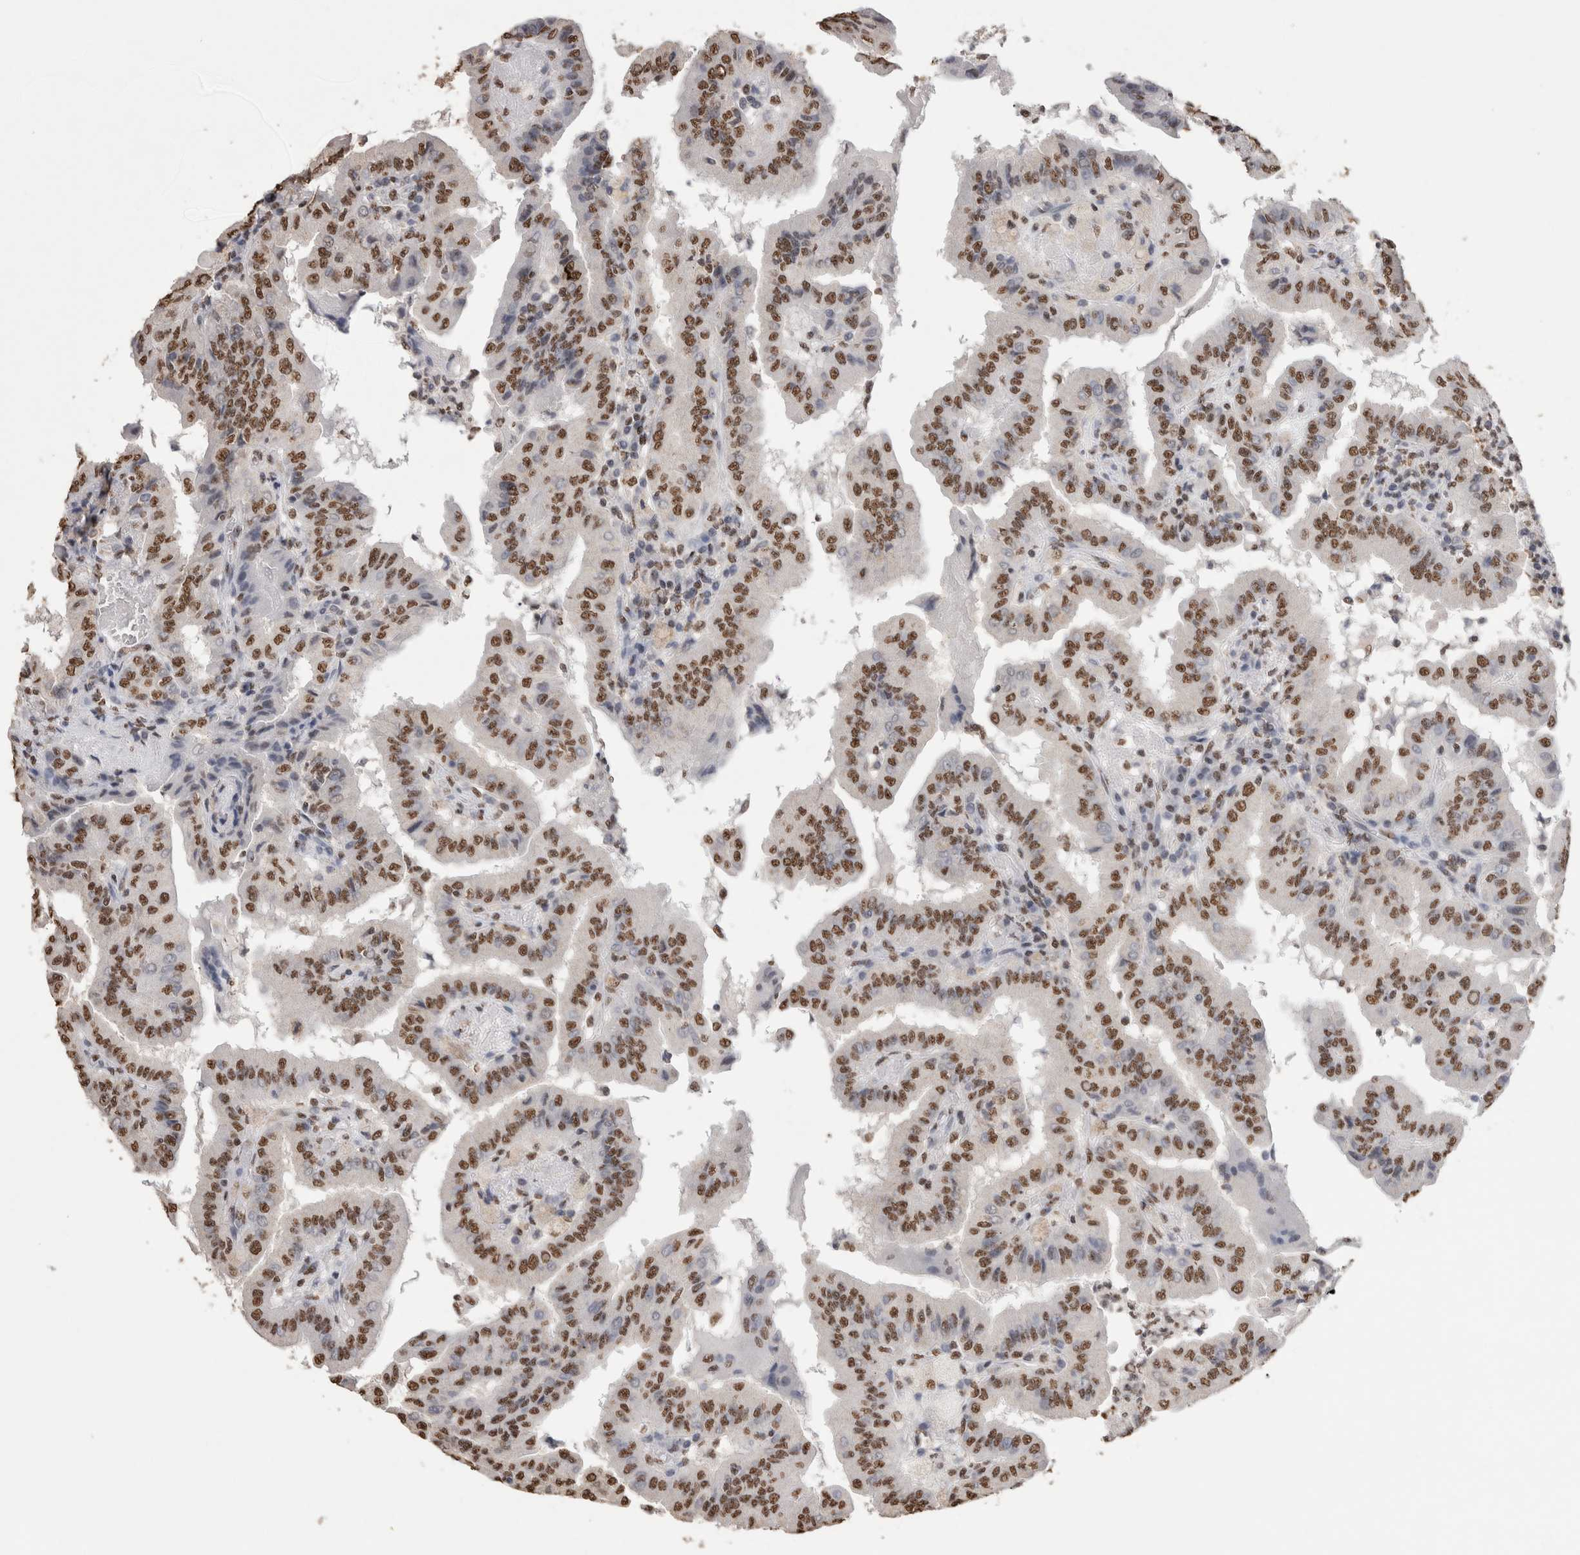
{"staining": {"intensity": "moderate", "quantity": ">75%", "location": "nuclear"}, "tissue": "thyroid cancer", "cell_type": "Tumor cells", "image_type": "cancer", "snomed": [{"axis": "morphology", "description": "Papillary adenocarcinoma, NOS"}, {"axis": "topography", "description": "Thyroid gland"}], "caption": "Immunohistochemistry (IHC) staining of thyroid cancer, which shows medium levels of moderate nuclear positivity in about >75% of tumor cells indicating moderate nuclear protein expression. The staining was performed using DAB (3,3'-diaminobenzidine) (brown) for protein detection and nuclei were counterstained in hematoxylin (blue).", "gene": "NTHL1", "patient": {"sex": "male", "age": 33}}